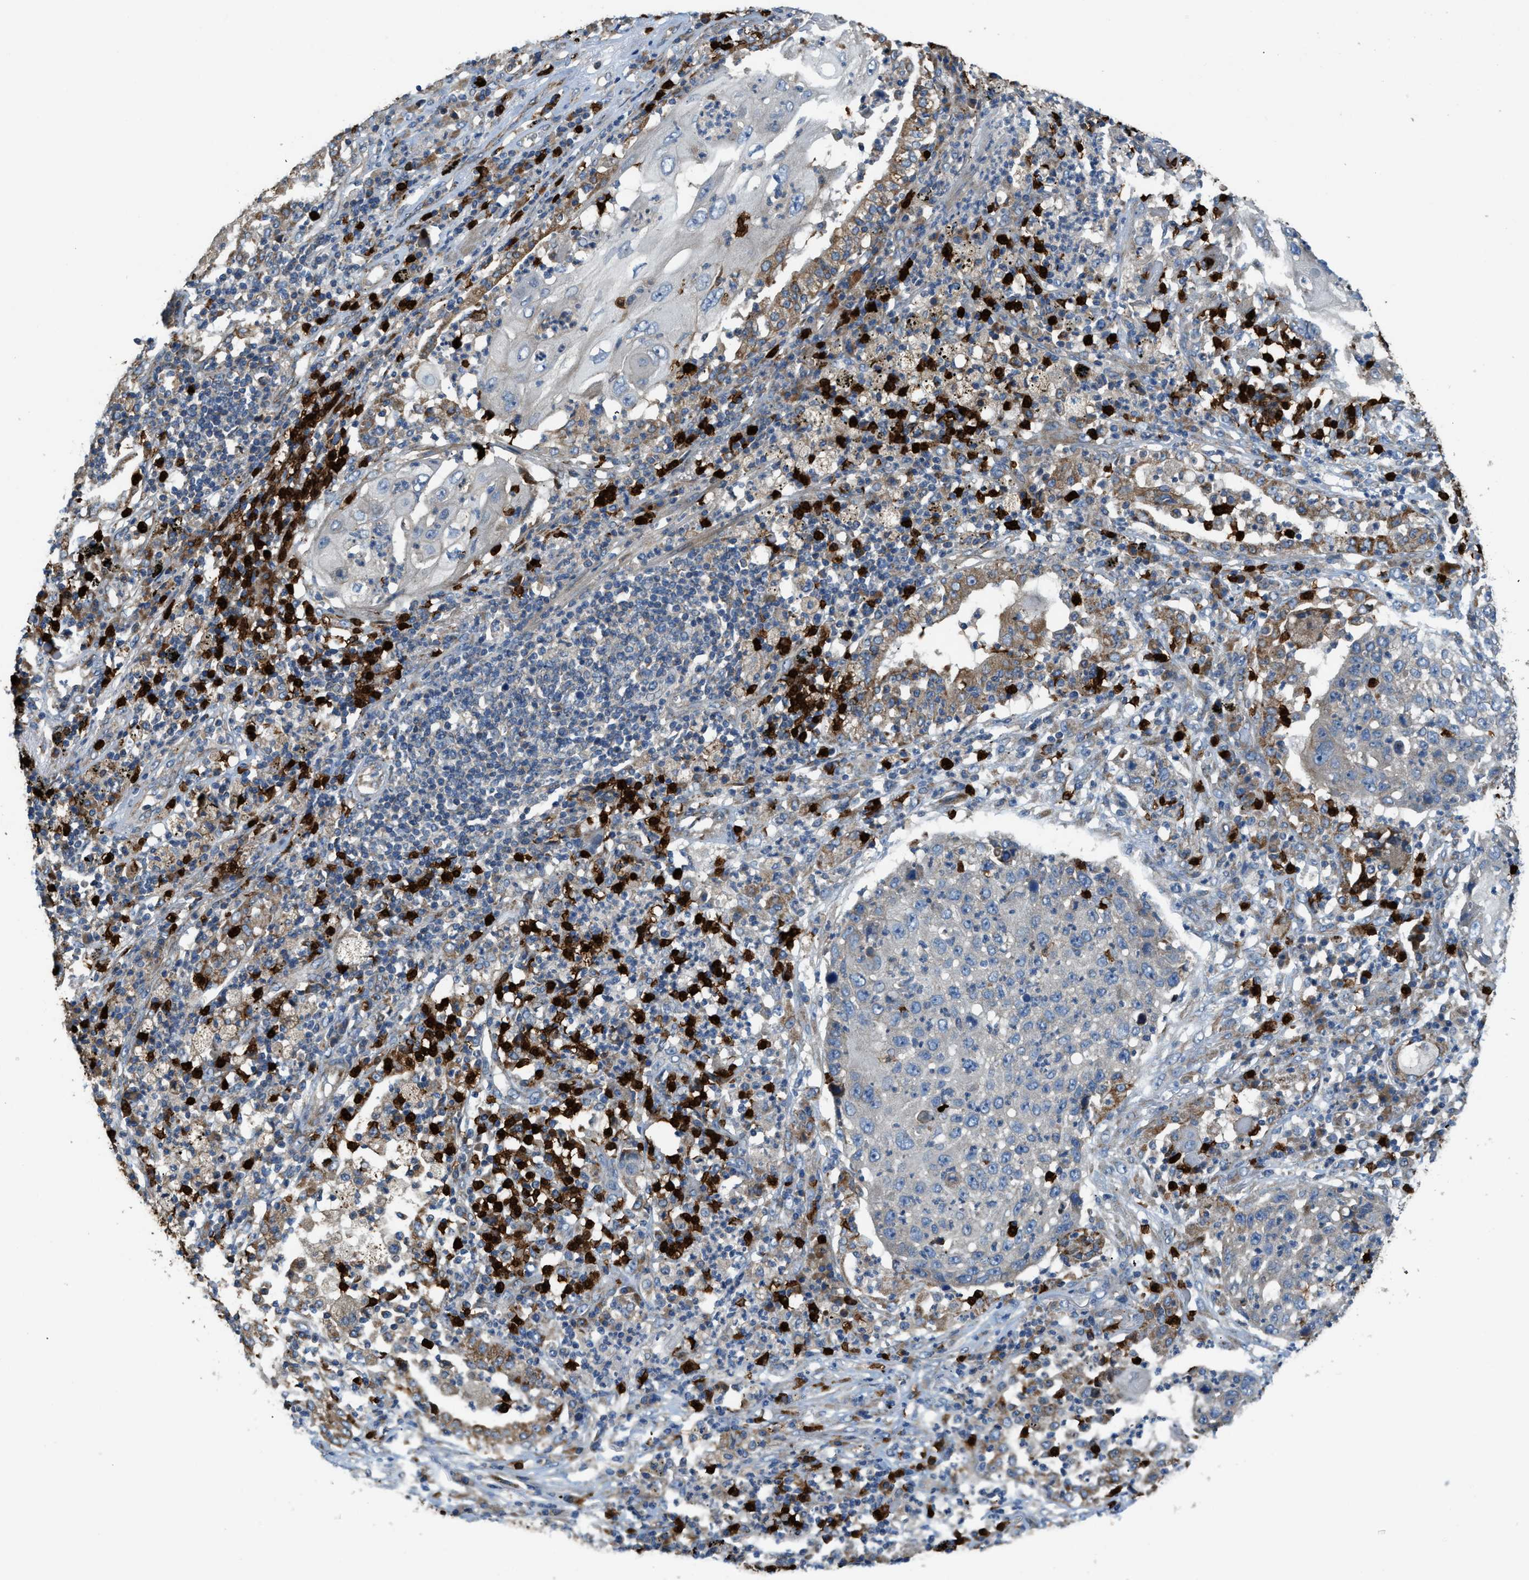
{"staining": {"intensity": "weak", "quantity": "<25%", "location": "cytoplasmic/membranous"}, "tissue": "lung cancer", "cell_type": "Tumor cells", "image_type": "cancer", "snomed": [{"axis": "morphology", "description": "Squamous cell carcinoma, NOS"}, {"axis": "topography", "description": "Lung"}], "caption": "Lung cancer stained for a protein using immunohistochemistry (IHC) shows no positivity tumor cells.", "gene": "TMEM68", "patient": {"sex": "female", "age": 63}}